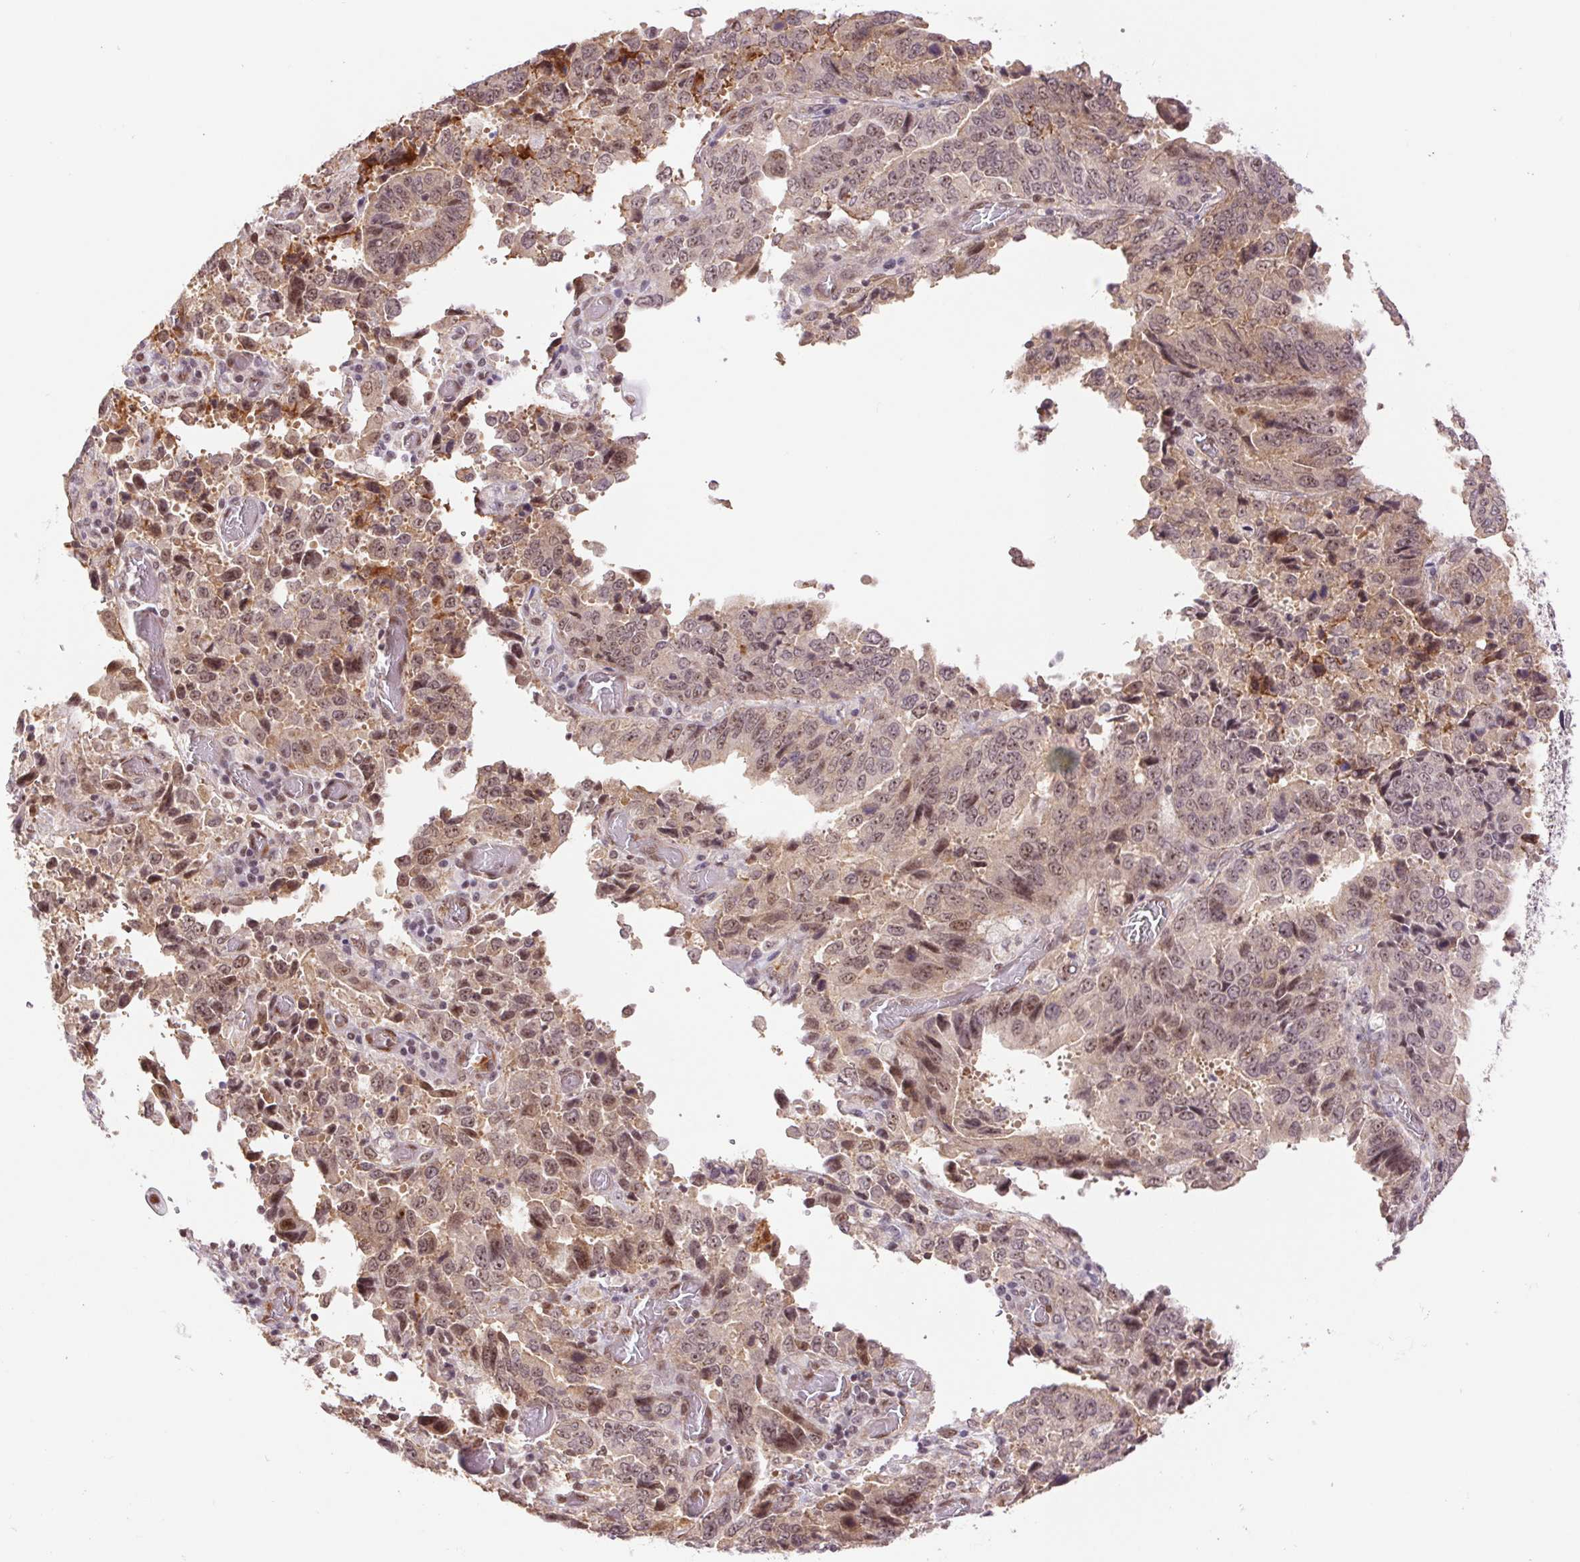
{"staining": {"intensity": "moderate", "quantity": ">75%", "location": "nuclear"}, "tissue": "stomach cancer", "cell_type": "Tumor cells", "image_type": "cancer", "snomed": [{"axis": "morphology", "description": "Adenocarcinoma, NOS"}, {"axis": "topography", "description": "Stomach, upper"}], "caption": "Tumor cells display medium levels of moderate nuclear positivity in approximately >75% of cells in human stomach cancer.", "gene": "CWC25", "patient": {"sex": "male", "age": 74}}